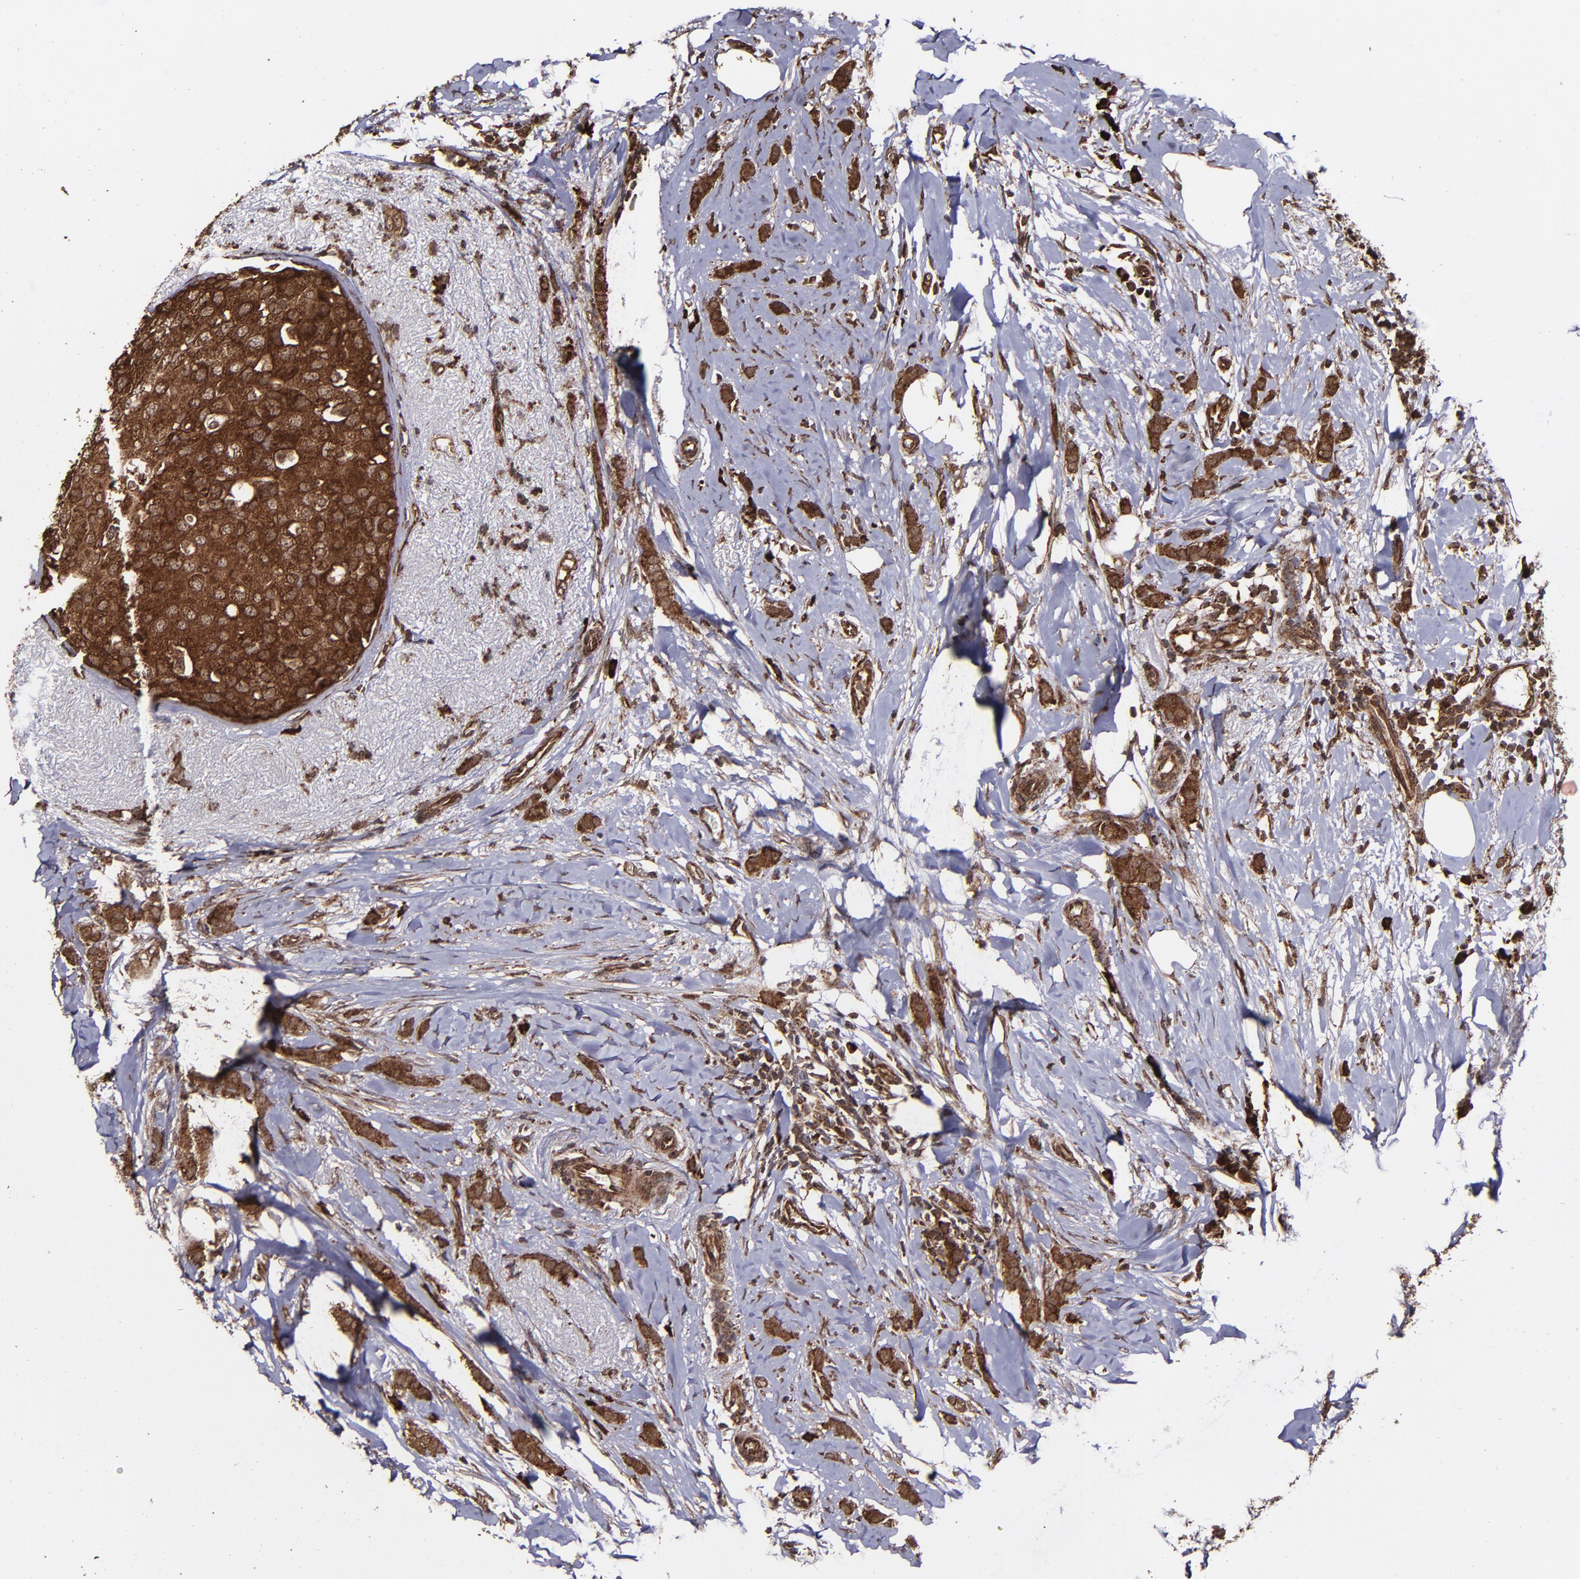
{"staining": {"intensity": "strong", "quantity": ">75%", "location": "cytoplasmic/membranous,nuclear"}, "tissue": "breast cancer", "cell_type": "Tumor cells", "image_type": "cancer", "snomed": [{"axis": "morphology", "description": "Lobular carcinoma"}, {"axis": "topography", "description": "Breast"}], "caption": "Protein expression analysis of human lobular carcinoma (breast) reveals strong cytoplasmic/membranous and nuclear positivity in approximately >75% of tumor cells.", "gene": "EIF4ENIF1", "patient": {"sex": "female", "age": 55}}